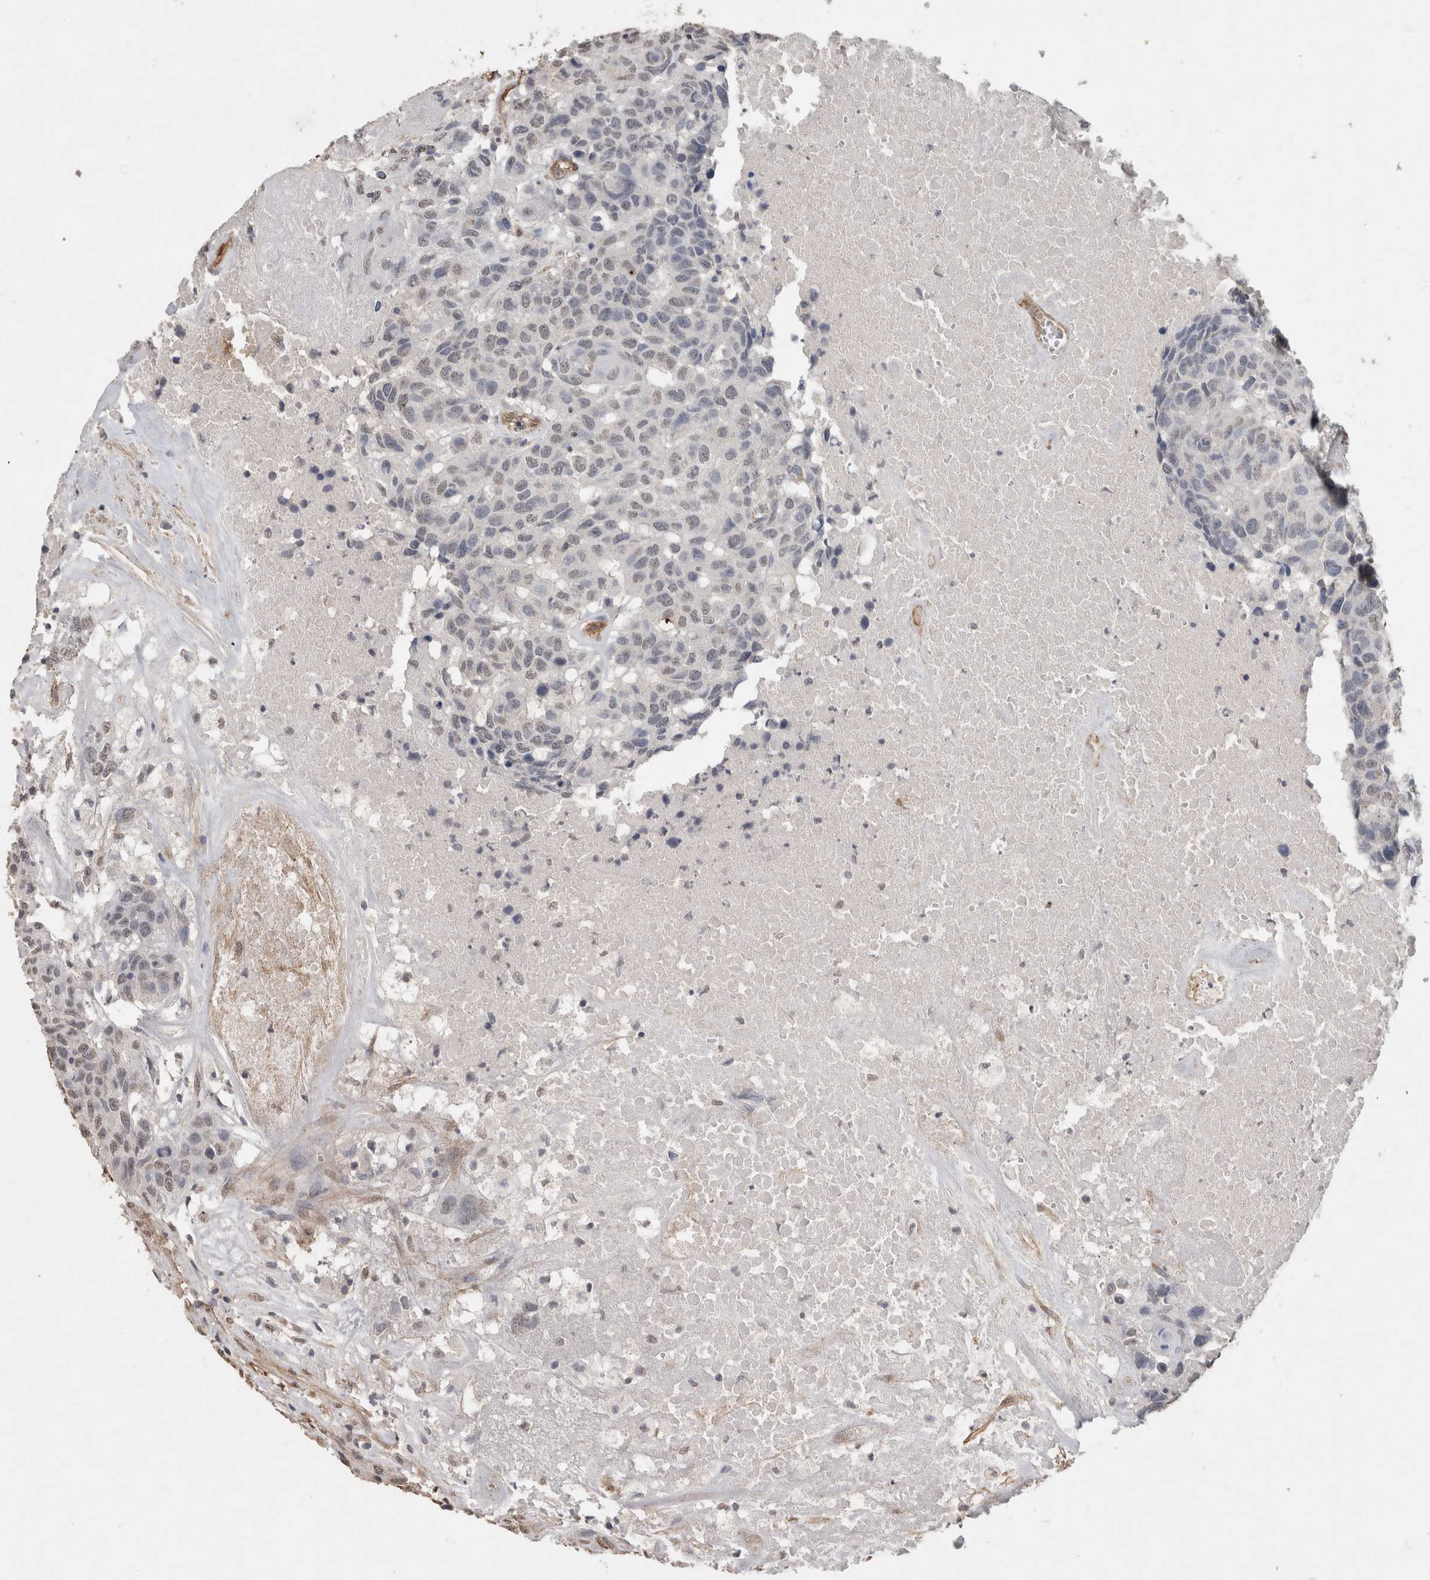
{"staining": {"intensity": "negative", "quantity": "none", "location": "none"}, "tissue": "head and neck cancer", "cell_type": "Tumor cells", "image_type": "cancer", "snomed": [{"axis": "morphology", "description": "Squamous cell carcinoma, NOS"}, {"axis": "topography", "description": "Head-Neck"}], "caption": "This is a photomicrograph of immunohistochemistry staining of head and neck cancer, which shows no expression in tumor cells. (Stains: DAB (3,3'-diaminobenzidine) immunohistochemistry (IHC) with hematoxylin counter stain, Microscopy: brightfield microscopy at high magnification).", "gene": "RECK", "patient": {"sex": "male", "age": 66}}